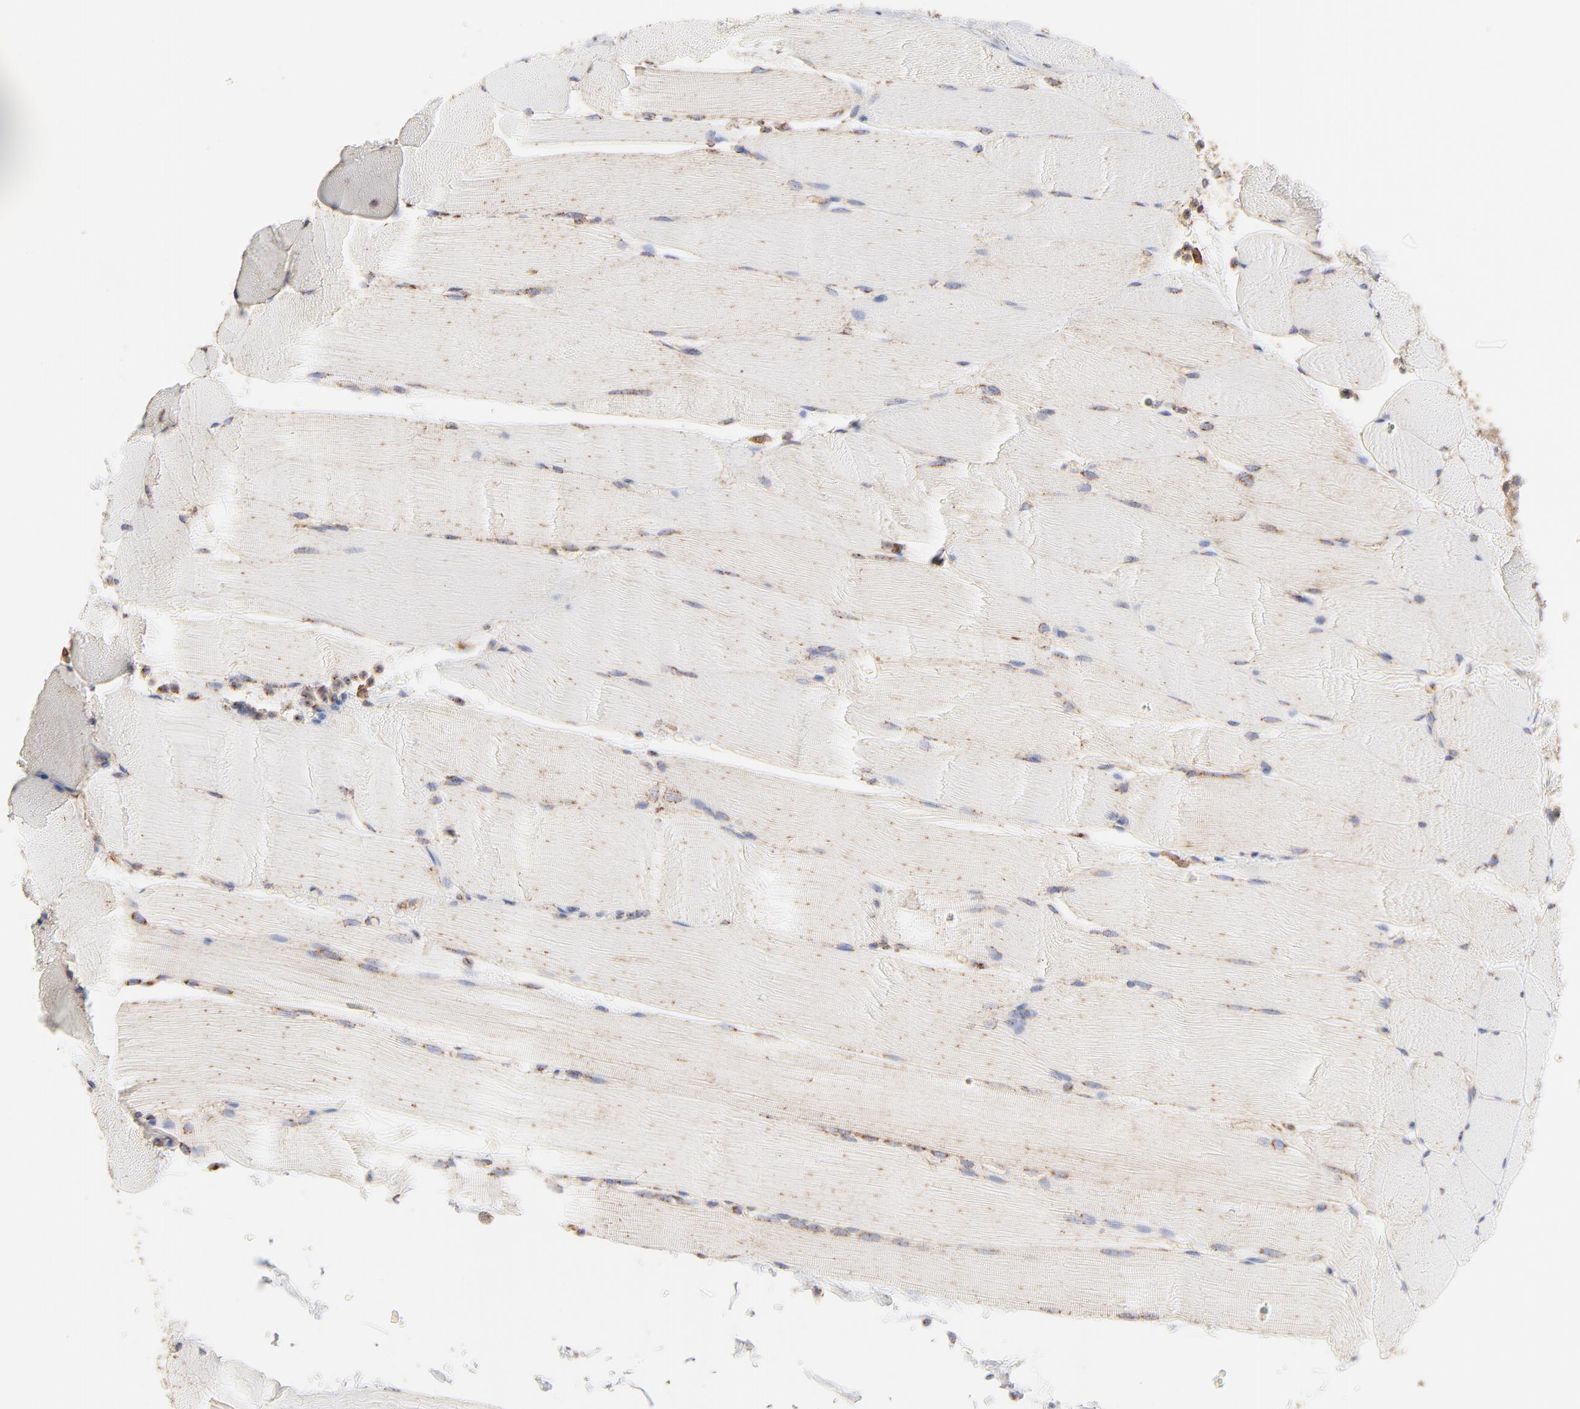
{"staining": {"intensity": "weak", "quantity": "25%-75%", "location": "cytoplasmic/membranous"}, "tissue": "skeletal muscle", "cell_type": "Myocytes", "image_type": "normal", "snomed": [{"axis": "morphology", "description": "Normal tissue, NOS"}, {"axis": "topography", "description": "Skeletal muscle"}], "caption": "Myocytes demonstrate low levels of weak cytoplasmic/membranous staining in approximately 25%-75% of cells in unremarkable human skeletal muscle. (Stains: DAB (3,3'-diaminobenzidine) in brown, nuclei in blue, Microscopy: brightfield microscopy at high magnification).", "gene": "CLTB", "patient": {"sex": "male", "age": 62}}